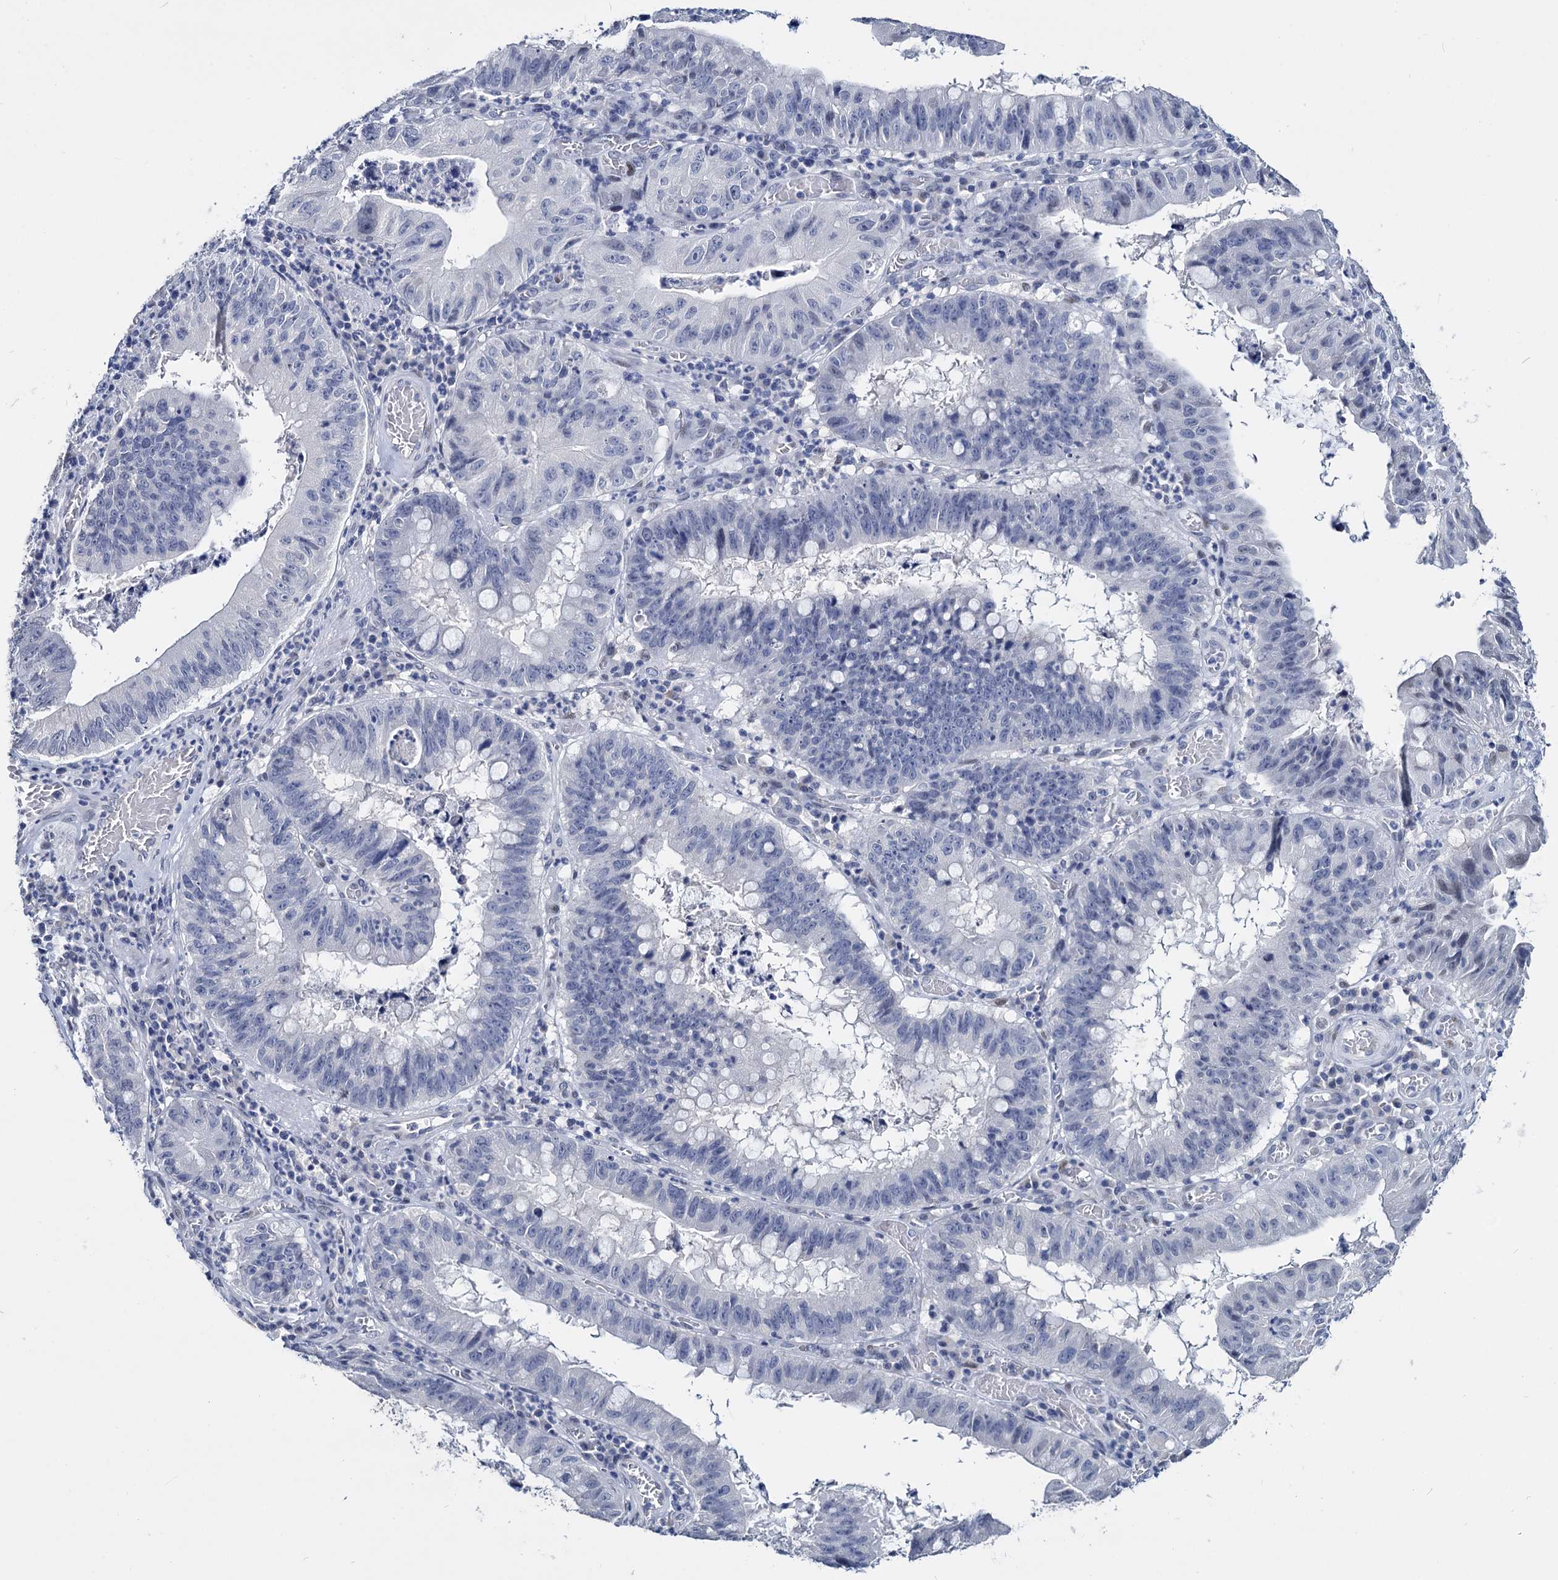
{"staining": {"intensity": "negative", "quantity": "none", "location": "none"}, "tissue": "stomach cancer", "cell_type": "Tumor cells", "image_type": "cancer", "snomed": [{"axis": "morphology", "description": "Adenocarcinoma, NOS"}, {"axis": "topography", "description": "Stomach"}], "caption": "Immunohistochemical staining of stomach cancer exhibits no significant positivity in tumor cells.", "gene": "MAGEA4", "patient": {"sex": "male", "age": 59}}